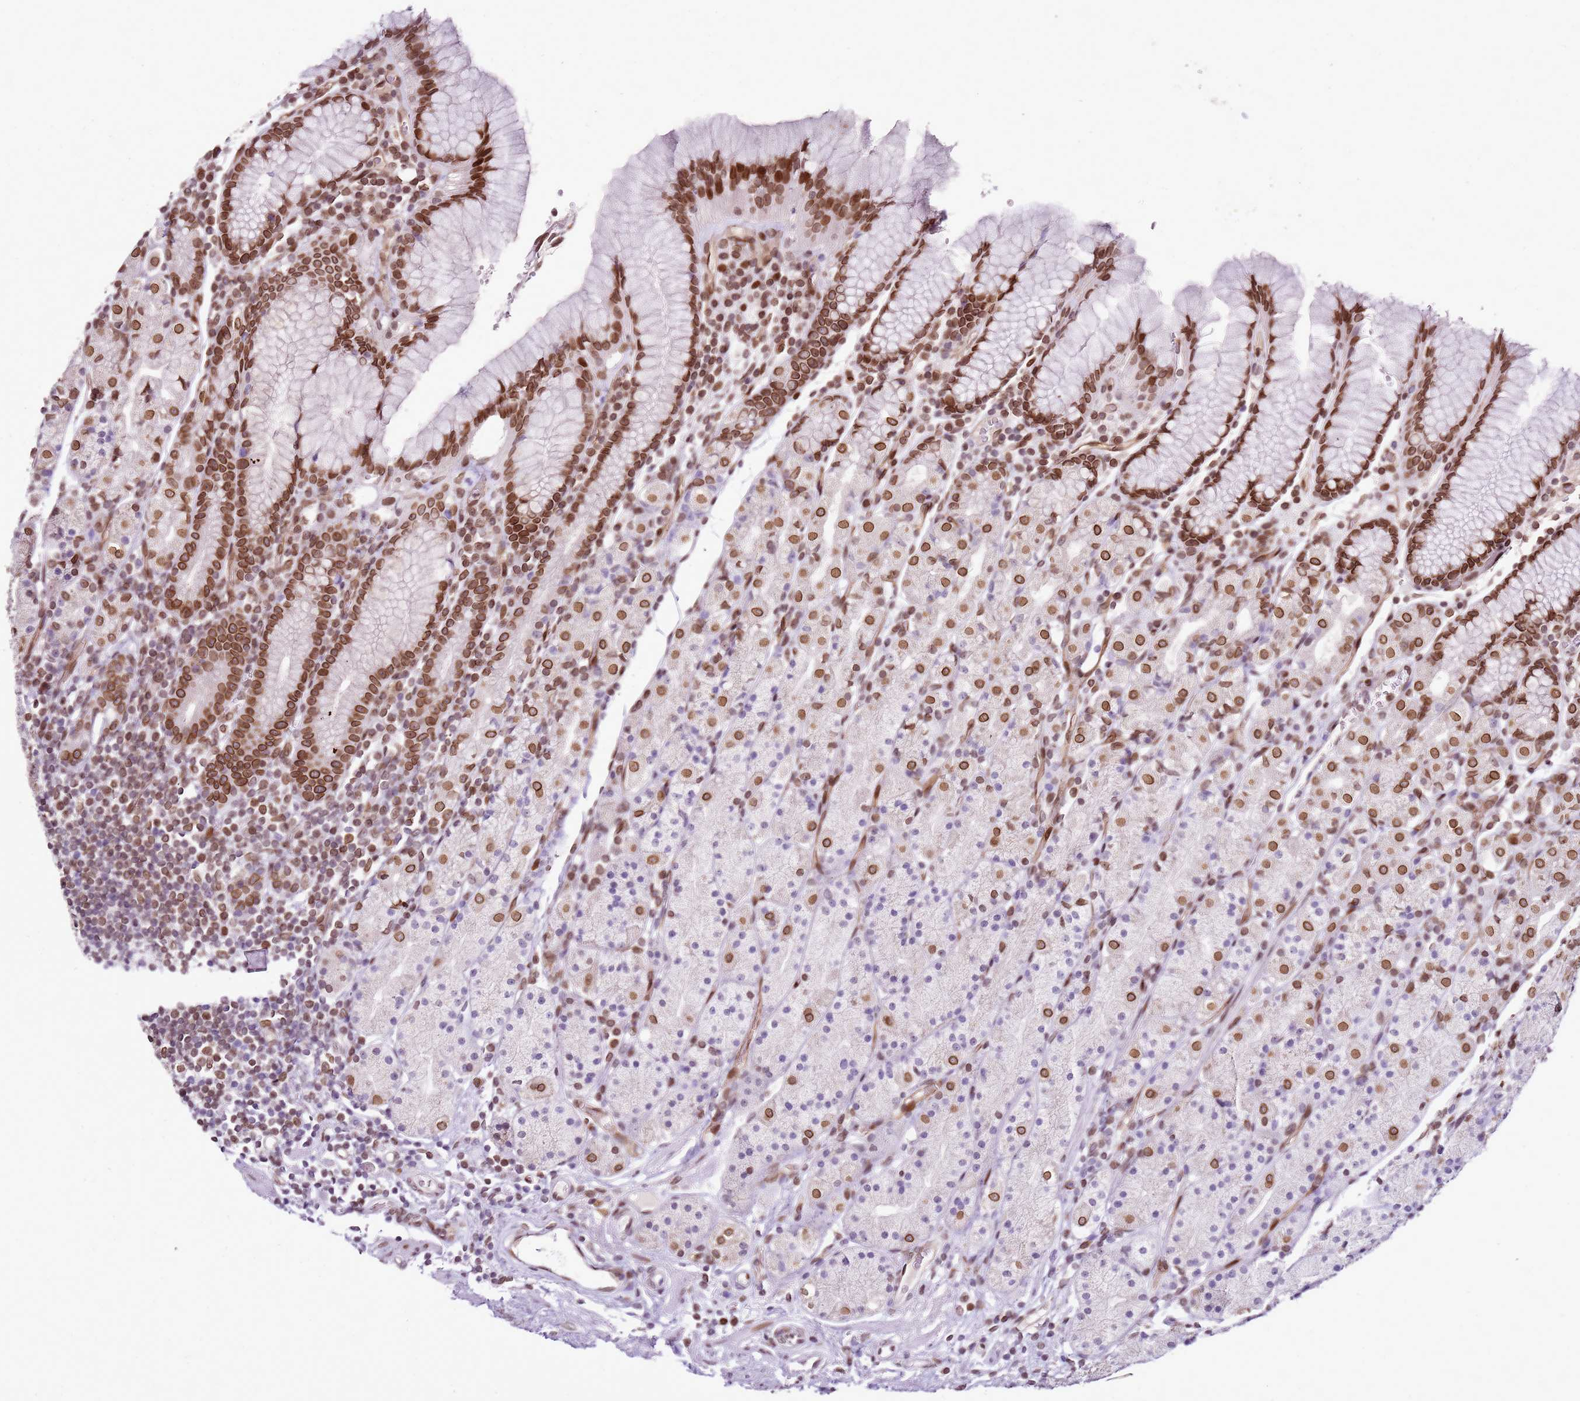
{"staining": {"intensity": "strong", "quantity": "25%-75%", "location": "cytoplasmic/membranous,nuclear"}, "tissue": "stomach", "cell_type": "Glandular cells", "image_type": "normal", "snomed": [{"axis": "morphology", "description": "Normal tissue, NOS"}, {"axis": "topography", "description": "Stomach, upper"}, {"axis": "topography", "description": "Stomach"}], "caption": "IHC histopathology image of unremarkable human stomach stained for a protein (brown), which displays high levels of strong cytoplasmic/membranous,nuclear staining in about 25%-75% of glandular cells.", "gene": "POU6F1", "patient": {"sex": "male", "age": 62}}